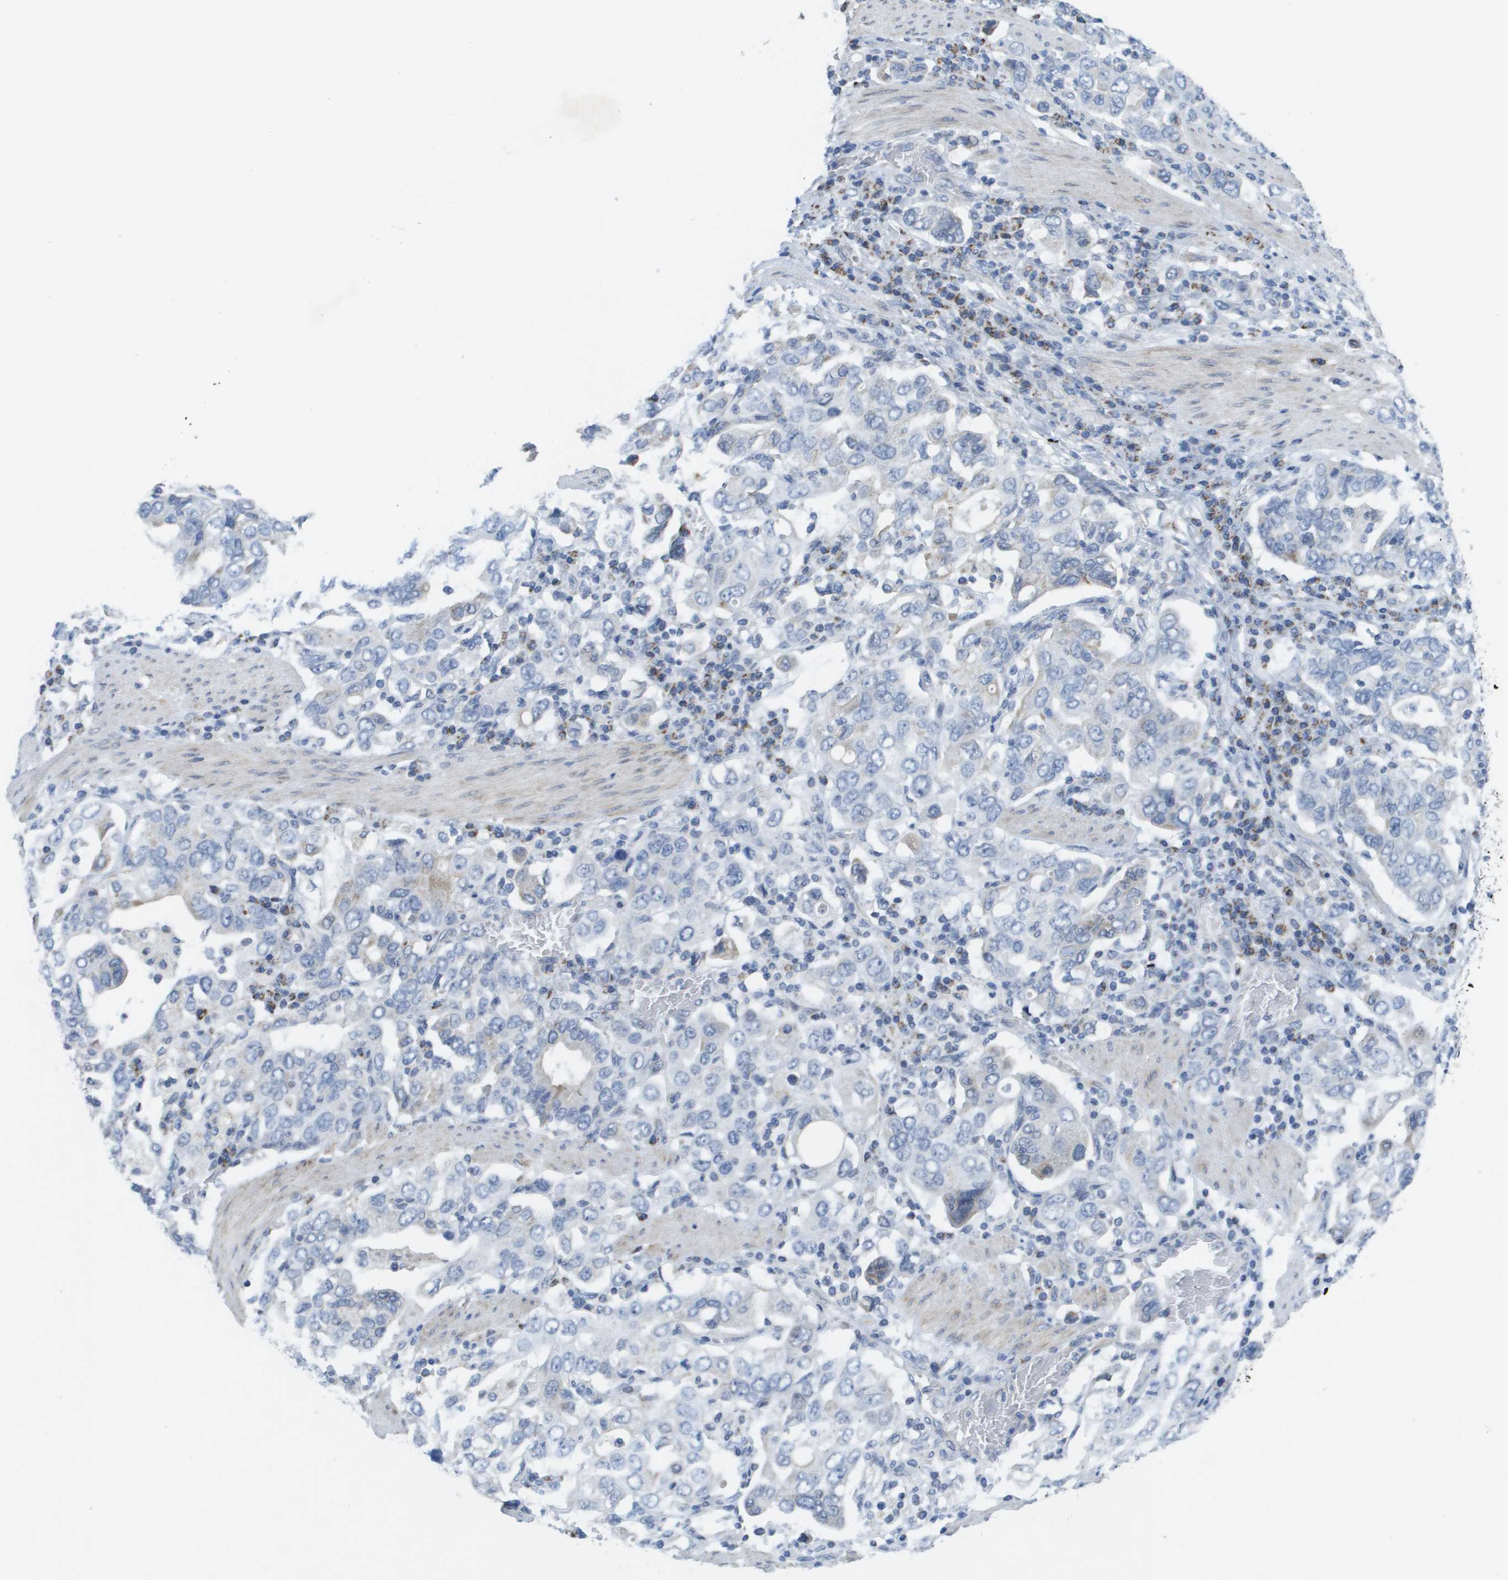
{"staining": {"intensity": "negative", "quantity": "none", "location": "none"}, "tissue": "stomach cancer", "cell_type": "Tumor cells", "image_type": "cancer", "snomed": [{"axis": "morphology", "description": "Adenocarcinoma, NOS"}, {"axis": "topography", "description": "Stomach, upper"}], "caption": "Stomach cancer (adenocarcinoma) was stained to show a protein in brown. There is no significant staining in tumor cells. (DAB immunohistochemistry (IHC), high magnification).", "gene": "TMEM223", "patient": {"sex": "male", "age": 62}}